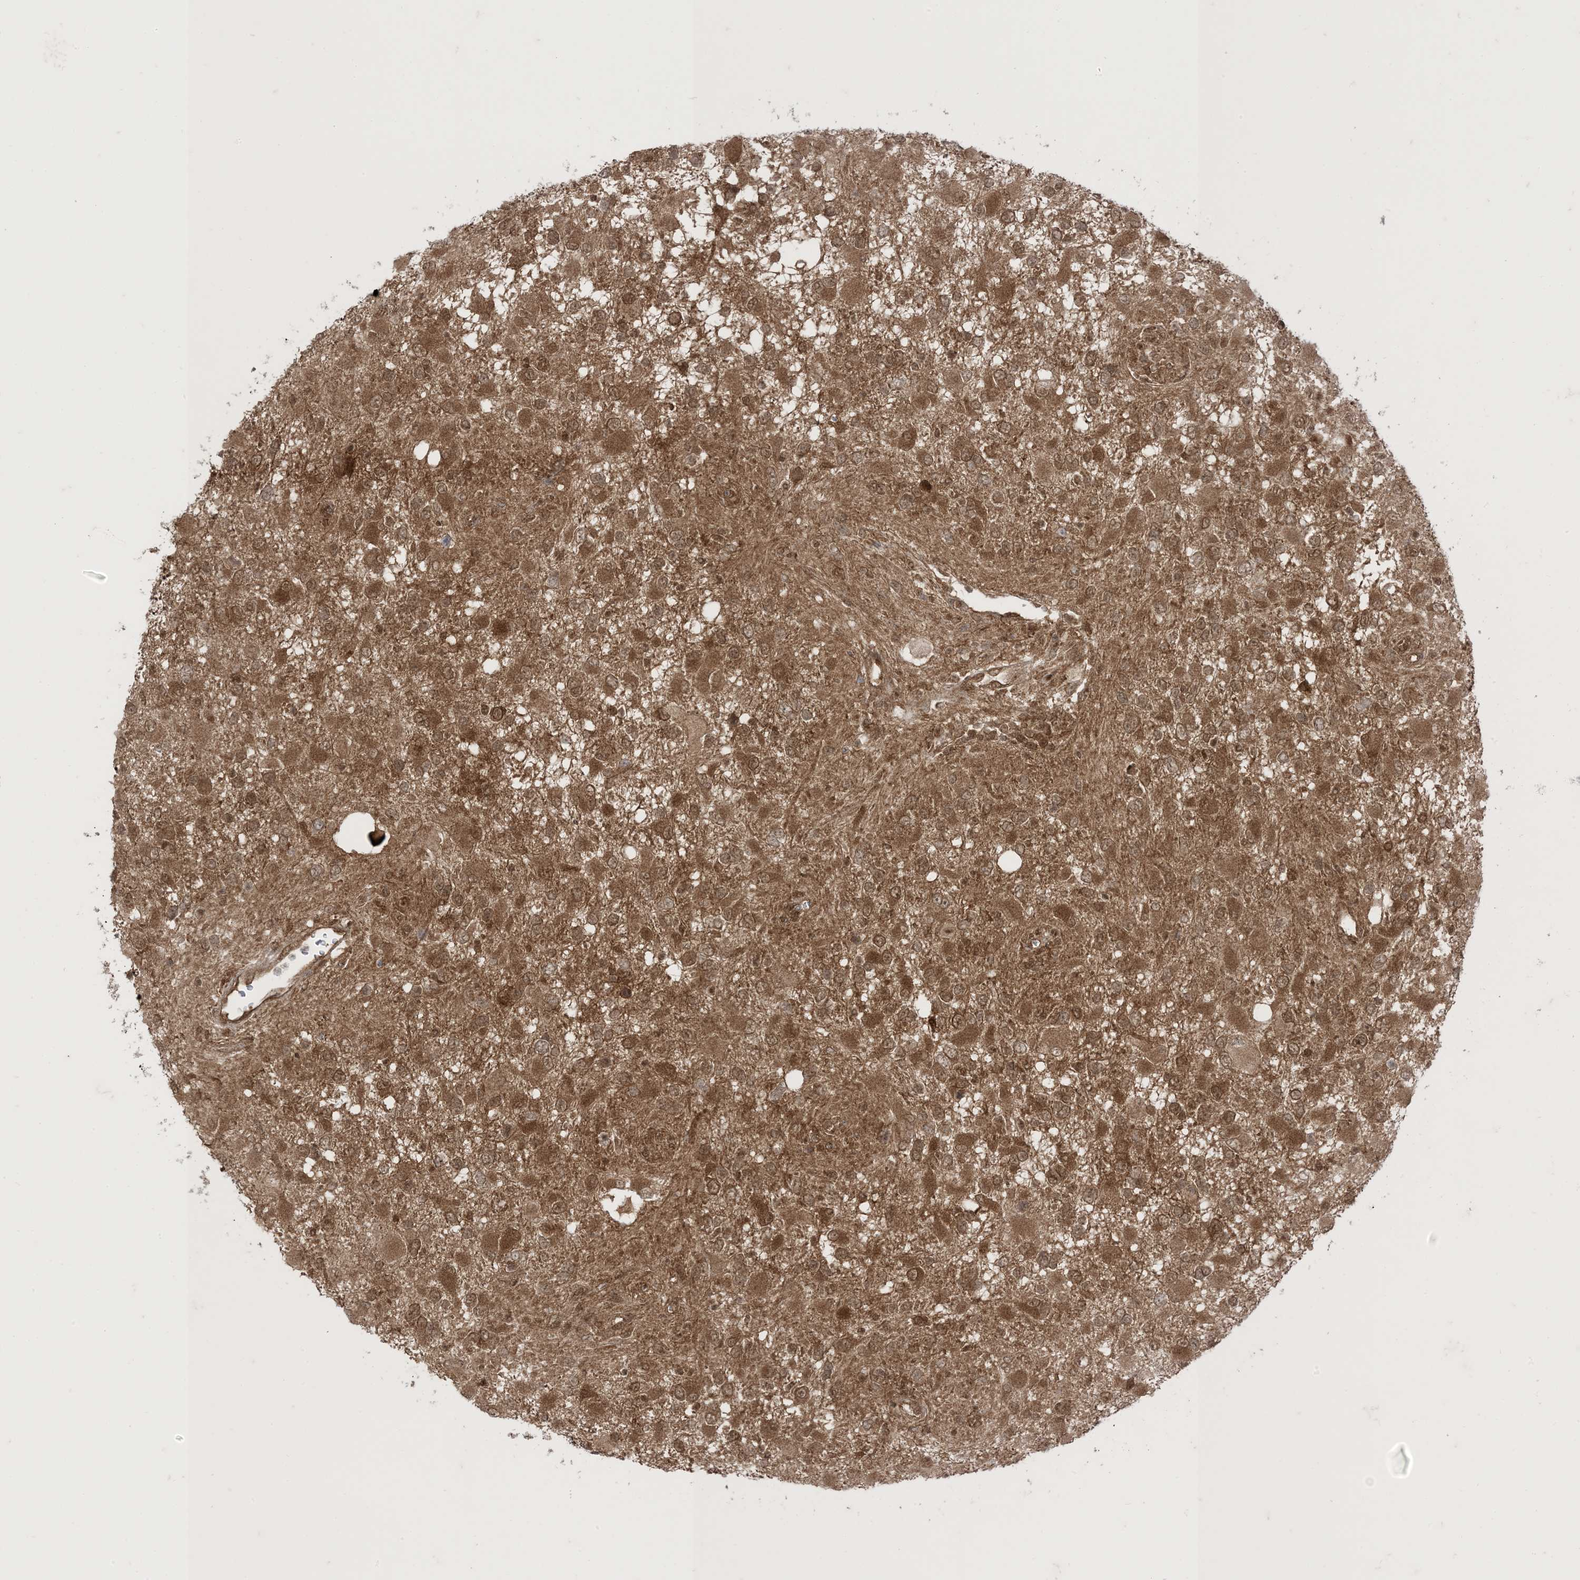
{"staining": {"intensity": "moderate", "quantity": ">75%", "location": "cytoplasmic/membranous,nuclear"}, "tissue": "glioma", "cell_type": "Tumor cells", "image_type": "cancer", "snomed": [{"axis": "morphology", "description": "Glioma, malignant, High grade"}, {"axis": "topography", "description": "Brain"}], "caption": "Immunohistochemistry (IHC) photomicrograph of neoplastic tissue: human high-grade glioma (malignant) stained using immunohistochemistry reveals medium levels of moderate protein expression localized specifically in the cytoplasmic/membranous and nuclear of tumor cells, appearing as a cytoplasmic/membranous and nuclear brown color.", "gene": "PTPA", "patient": {"sex": "male", "age": 53}}